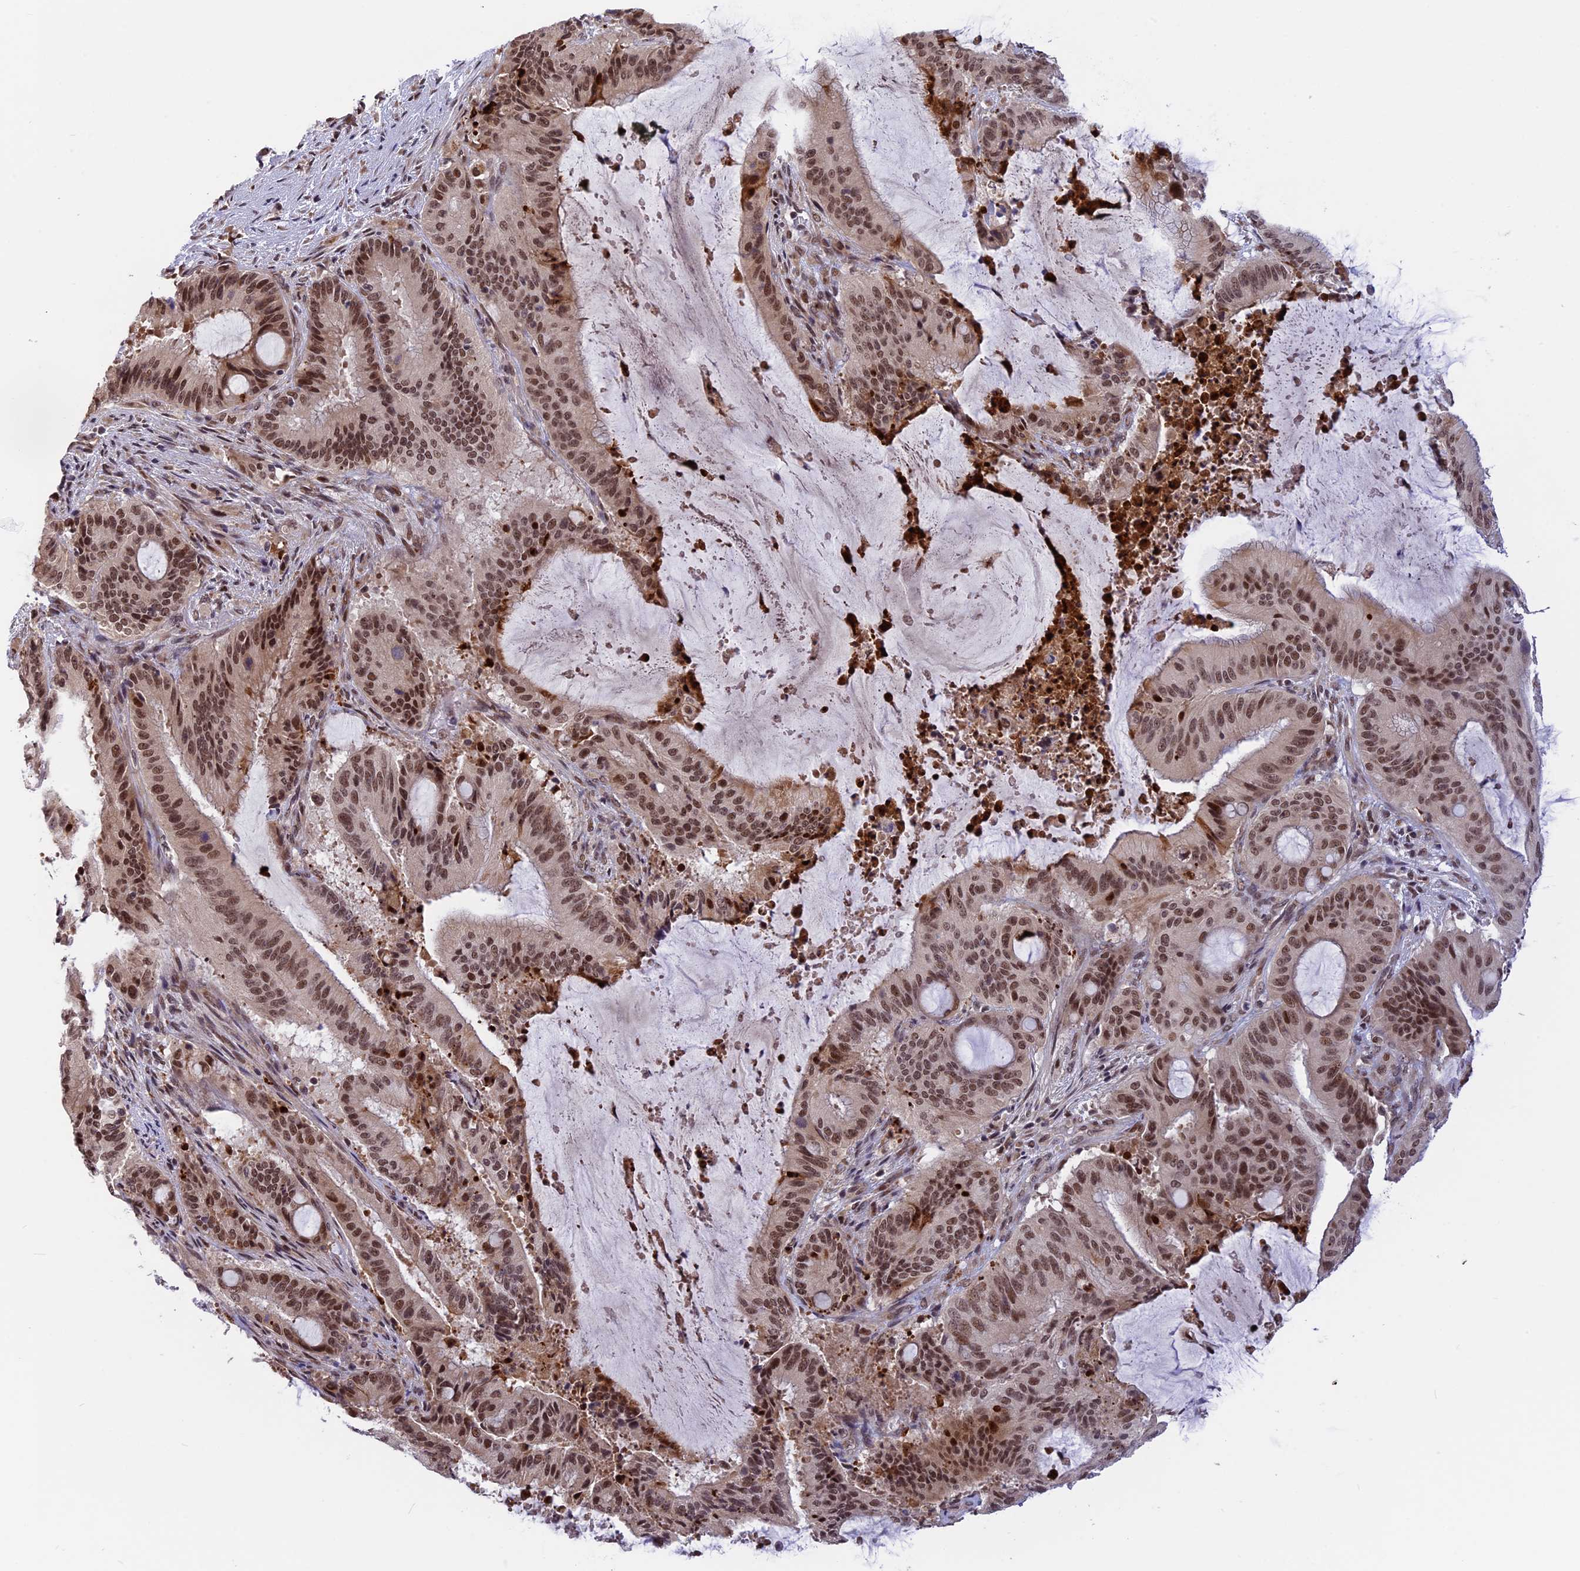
{"staining": {"intensity": "moderate", "quantity": ">75%", "location": "nuclear"}, "tissue": "liver cancer", "cell_type": "Tumor cells", "image_type": "cancer", "snomed": [{"axis": "morphology", "description": "Normal tissue, NOS"}, {"axis": "morphology", "description": "Cholangiocarcinoma"}, {"axis": "topography", "description": "Liver"}, {"axis": "topography", "description": "Peripheral nerve tissue"}], "caption": "Cholangiocarcinoma (liver) stained with immunohistochemistry (IHC) exhibits moderate nuclear staining in approximately >75% of tumor cells. (Stains: DAB in brown, nuclei in blue, Microscopy: brightfield microscopy at high magnification).", "gene": "POLR2C", "patient": {"sex": "female", "age": 73}}